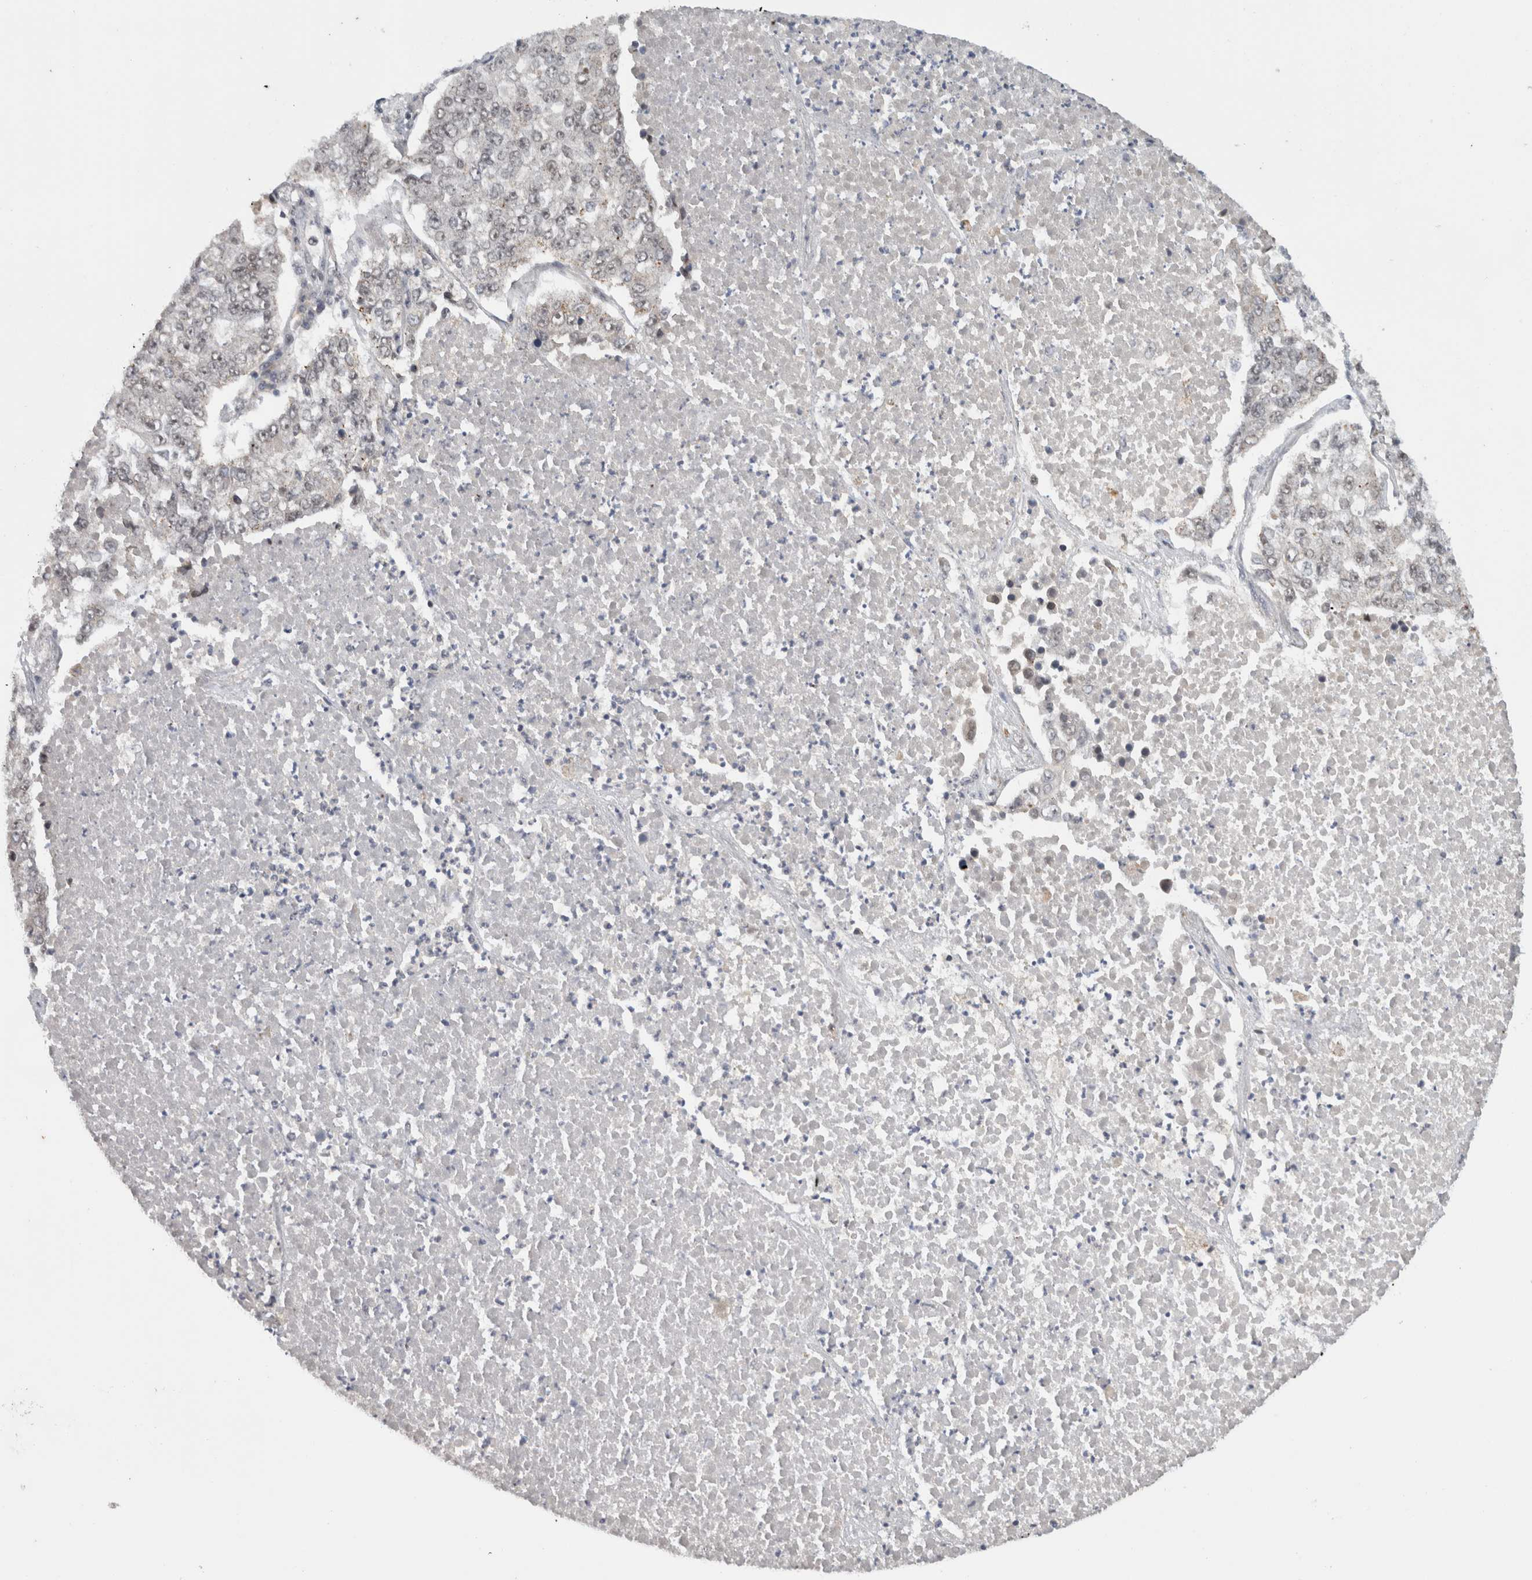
{"staining": {"intensity": "weak", "quantity": "25%-75%", "location": "nuclear"}, "tissue": "lung cancer", "cell_type": "Tumor cells", "image_type": "cancer", "snomed": [{"axis": "morphology", "description": "Adenocarcinoma, NOS"}, {"axis": "topography", "description": "Lung"}], "caption": "Immunohistochemistry image of adenocarcinoma (lung) stained for a protein (brown), which demonstrates low levels of weak nuclear staining in approximately 25%-75% of tumor cells.", "gene": "MPHOSPH6", "patient": {"sex": "male", "age": 49}}